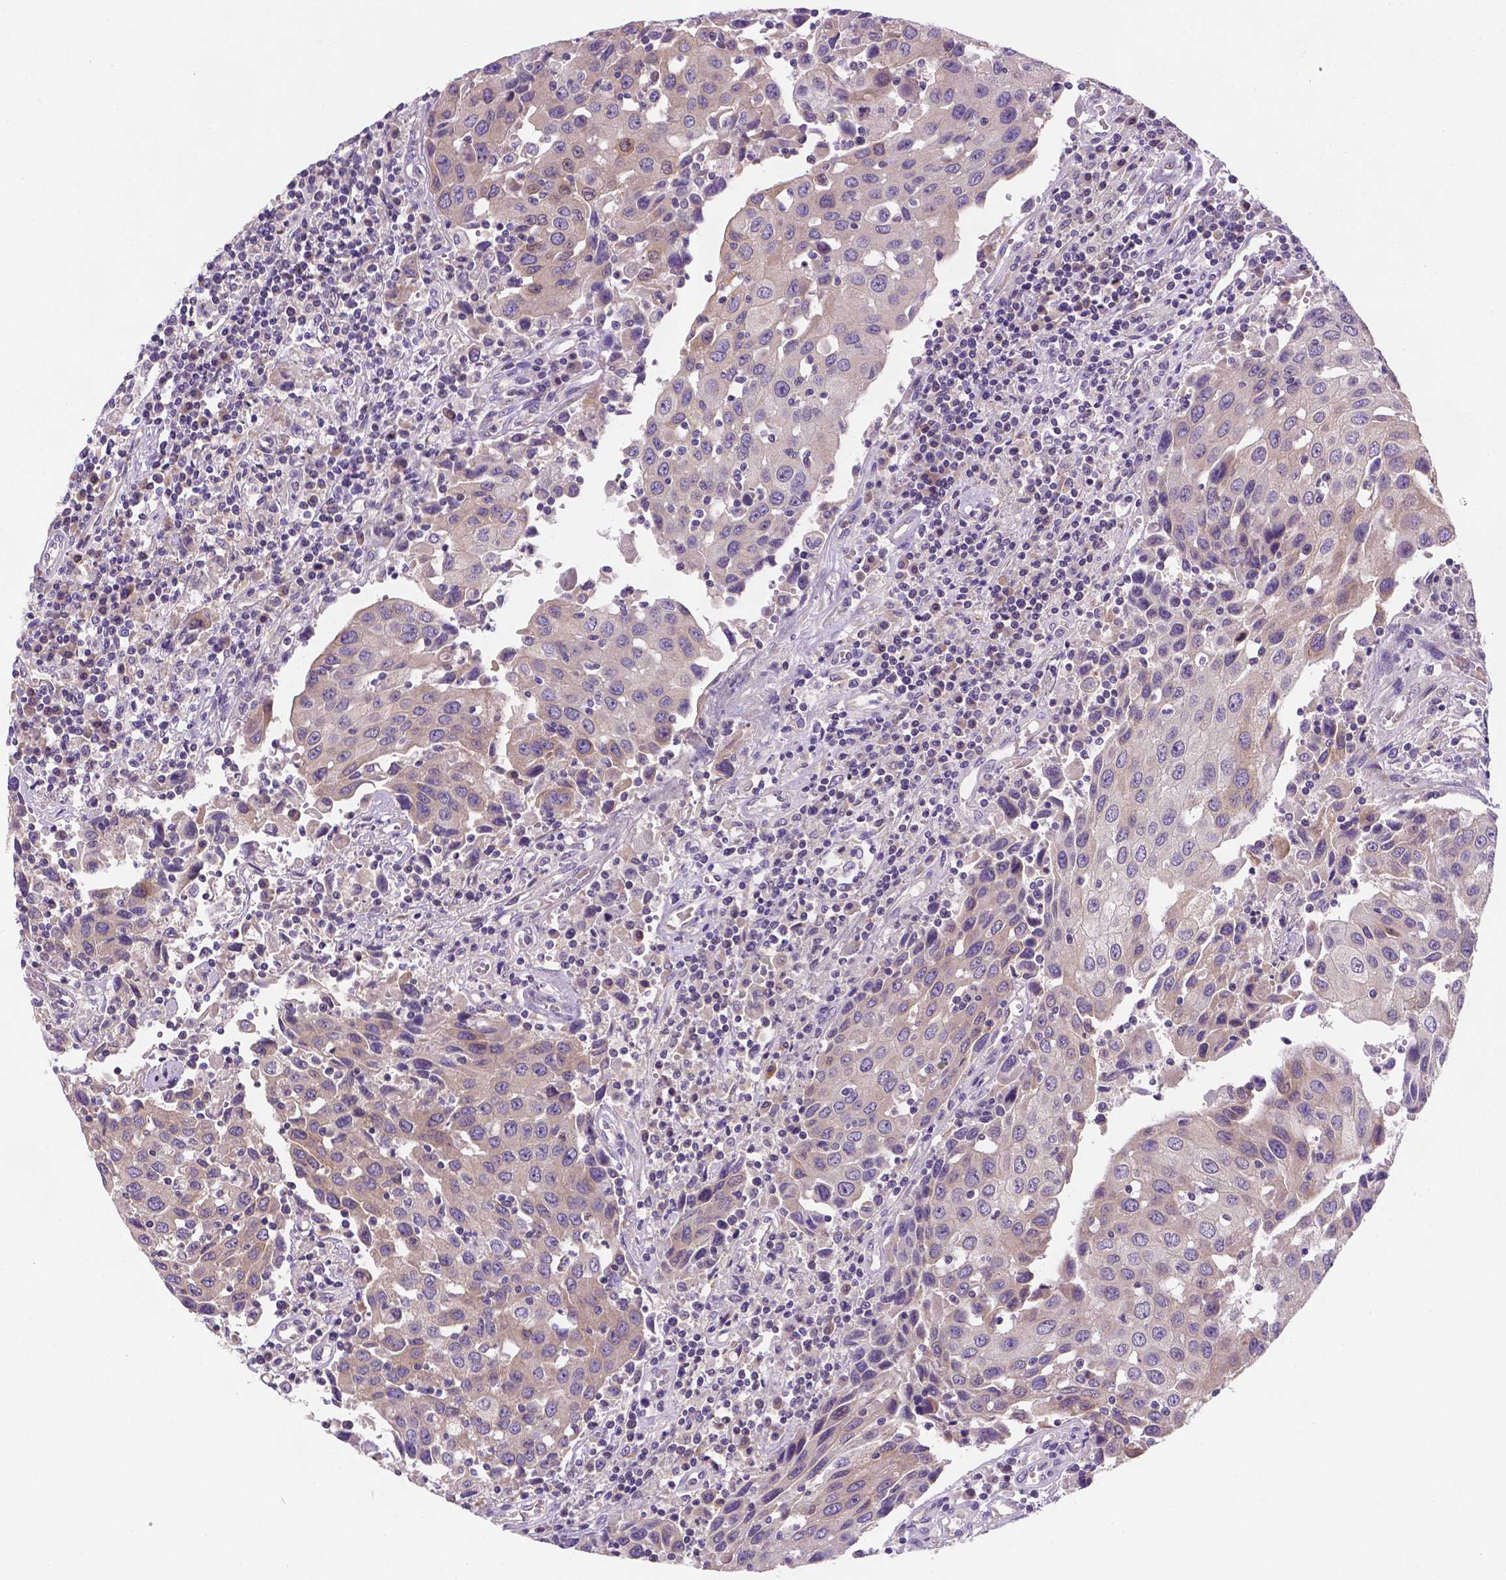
{"staining": {"intensity": "weak", "quantity": "25%-75%", "location": "cytoplasmic/membranous"}, "tissue": "urothelial cancer", "cell_type": "Tumor cells", "image_type": "cancer", "snomed": [{"axis": "morphology", "description": "Urothelial carcinoma, High grade"}, {"axis": "topography", "description": "Urinary bladder"}], "caption": "Urothelial cancer stained for a protein (brown) demonstrates weak cytoplasmic/membranous positive staining in about 25%-75% of tumor cells.", "gene": "TM4SF20", "patient": {"sex": "female", "age": 85}}